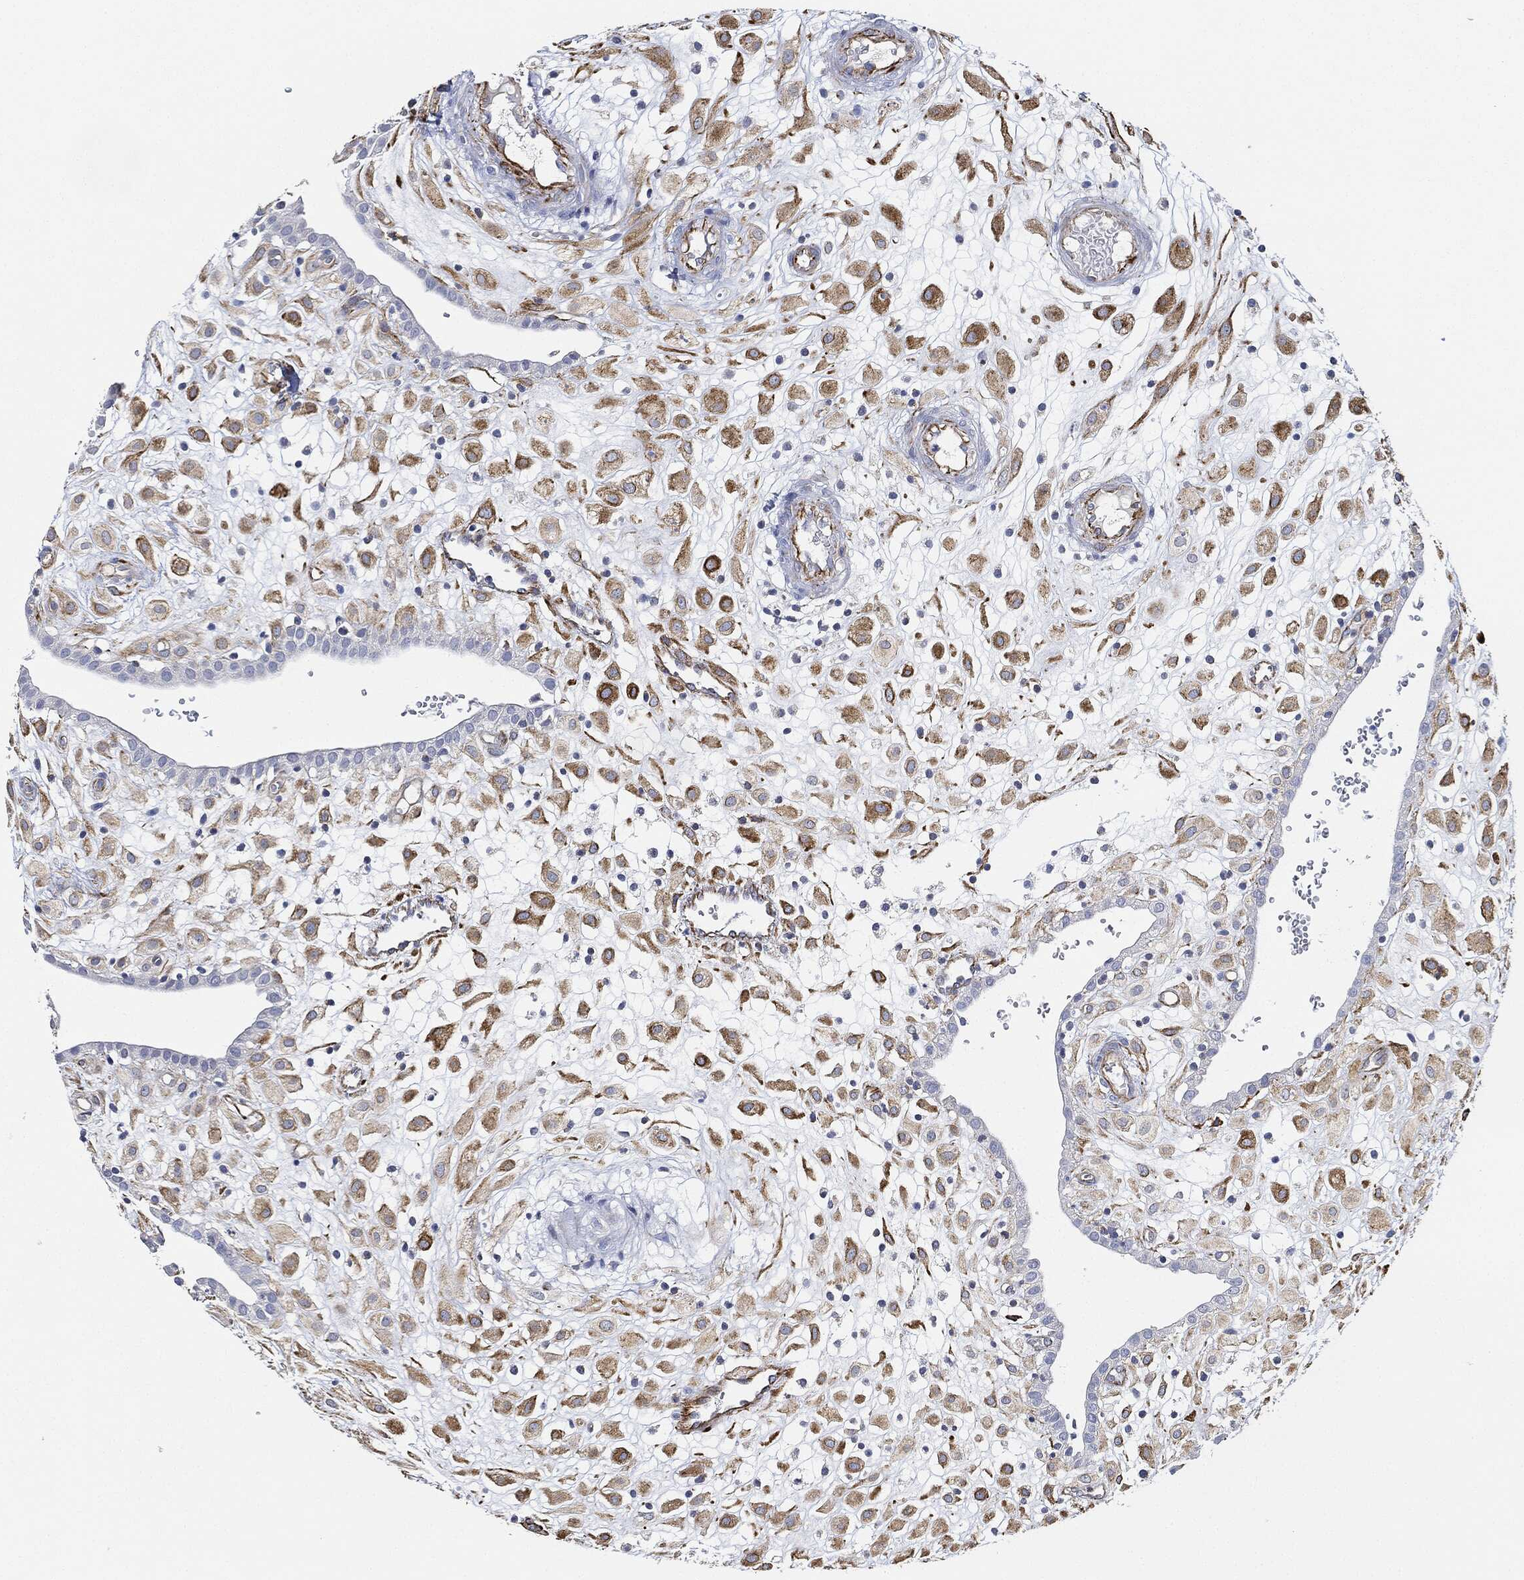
{"staining": {"intensity": "moderate", "quantity": ">75%", "location": "cytoplasmic/membranous"}, "tissue": "placenta", "cell_type": "Decidual cells", "image_type": "normal", "snomed": [{"axis": "morphology", "description": "Normal tissue, NOS"}, {"axis": "topography", "description": "Placenta"}], "caption": "Normal placenta was stained to show a protein in brown. There is medium levels of moderate cytoplasmic/membranous staining in about >75% of decidual cells.", "gene": "THSD1", "patient": {"sex": "female", "age": 24}}